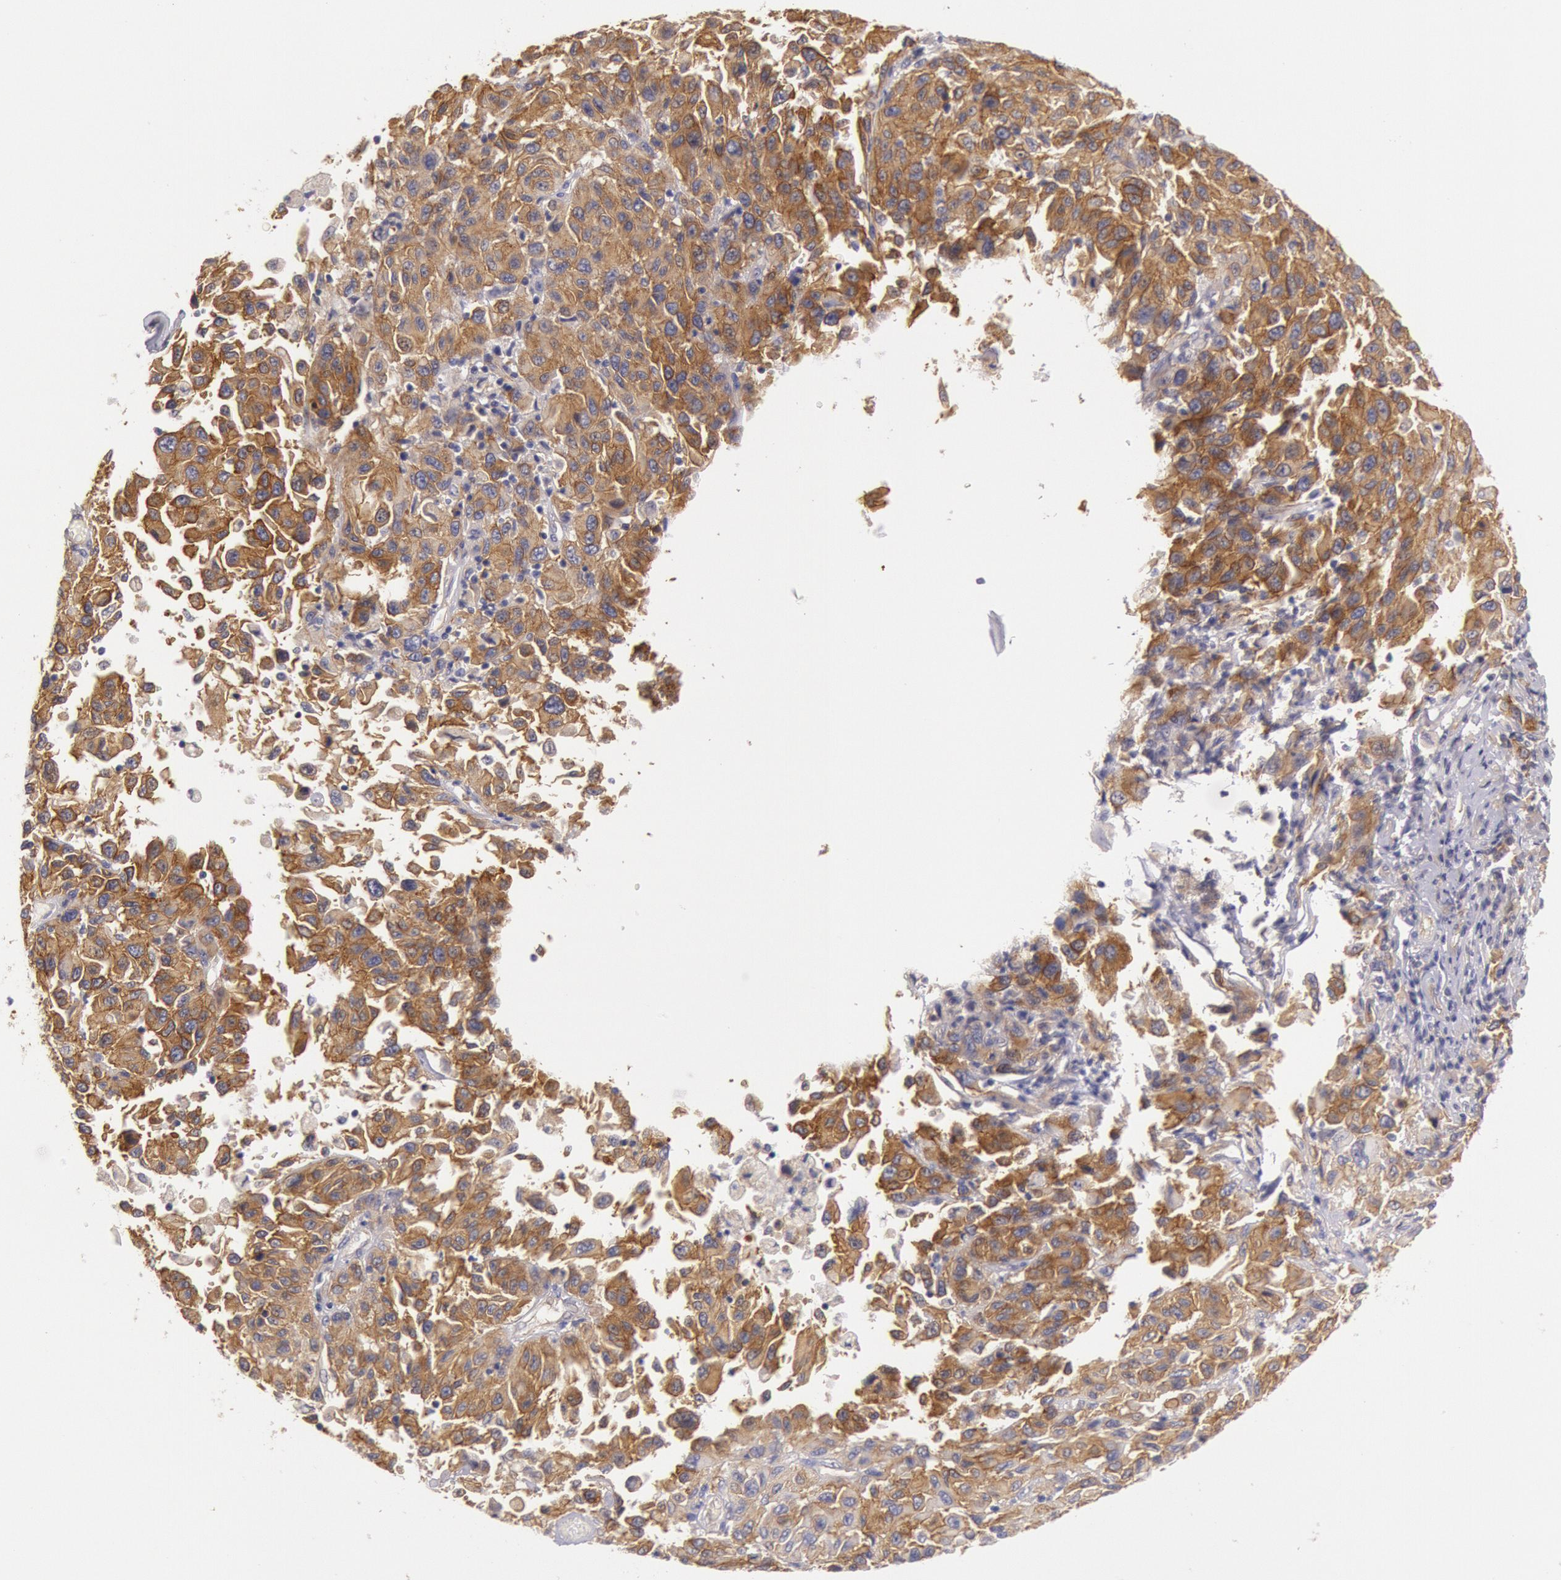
{"staining": {"intensity": "moderate", "quantity": ">75%", "location": "cytoplasmic/membranous"}, "tissue": "melanoma", "cell_type": "Tumor cells", "image_type": "cancer", "snomed": [{"axis": "morphology", "description": "Malignant melanoma, NOS"}, {"axis": "topography", "description": "Skin"}], "caption": "Immunohistochemical staining of human melanoma shows medium levels of moderate cytoplasmic/membranous staining in about >75% of tumor cells. (DAB (3,3'-diaminobenzidine) IHC, brown staining for protein, blue staining for nuclei).", "gene": "MYO5A", "patient": {"sex": "female", "age": 77}}